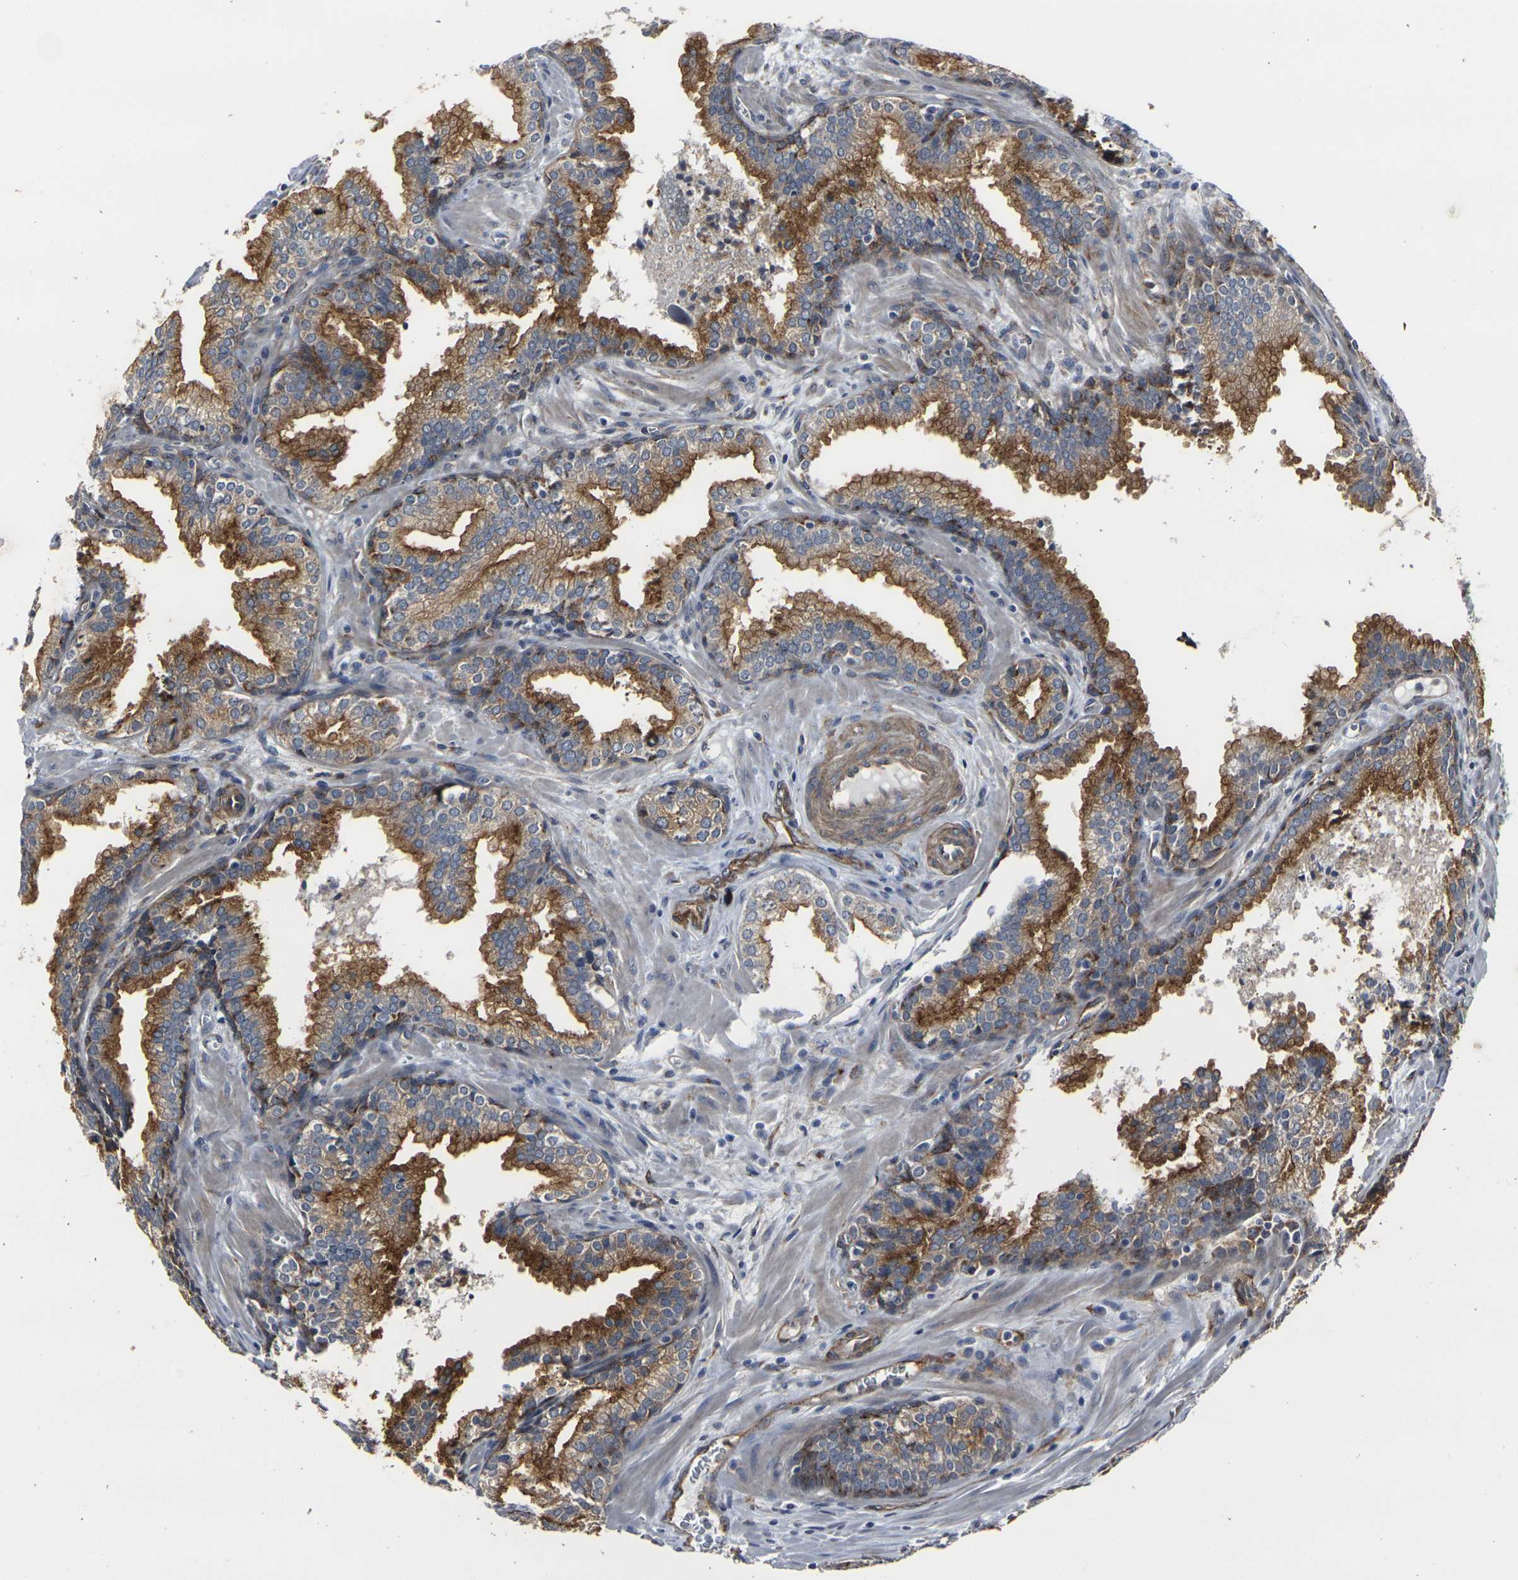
{"staining": {"intensity": "moderate", "quantity": ">75%", "location": "cytoplasmic/membranous"}, "tissue": "prostate cancer", "cell_type": "Tumor cells", "image_type": "cancer", "snomed": [{"axis": "morphology", "description": "Adenocarcinoma, Low grade"}, {"axis": "topography", "description": "Prostate"}], "caption": "Immunohistochemical staining of human prostate adenocarcinoma (low-grade) shows moderate cytoplasmic/membranous protein staining in about >75% of tumor cells. (Brightfield microscopy of DAB IHC at high magnification).", "gene": "MYOF", "patient": {"sex": "male", "age": 60}}